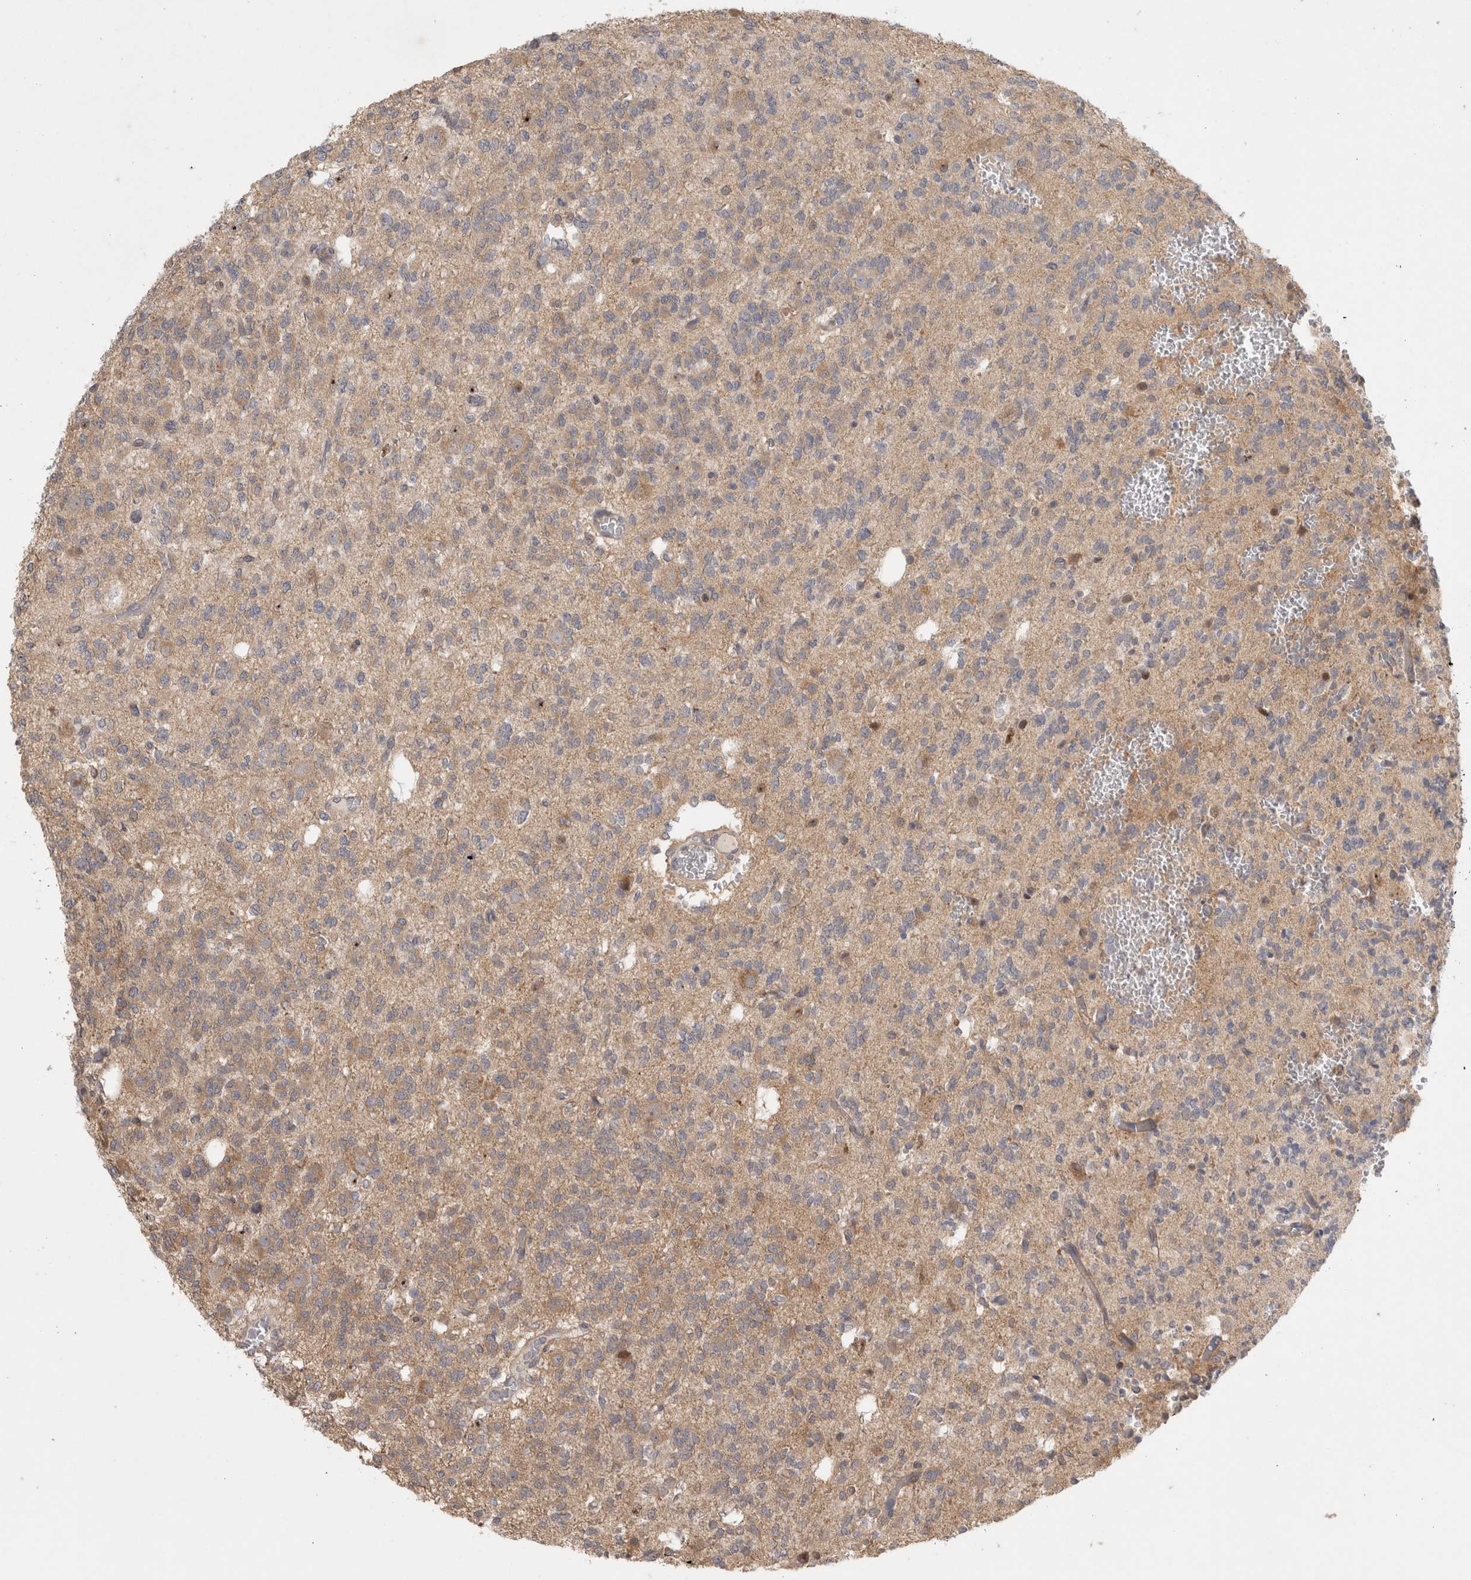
{"staining": {"intensity": "negative", "quantity": "none", "location": "none"}, "tissue": "glioma", "cell_type": "Tumor cells", "image_type": "cancer", "snomed": [{"axis": "morphology", "description": "Glioma, malignant, Low grade"}, {"axis": "topography", "description": "Brain"}], "caption": "Tumor cells show no significant positivity in glioma.", "gene": "PIGP", "patient": {"sex": "male", "age": 38}}